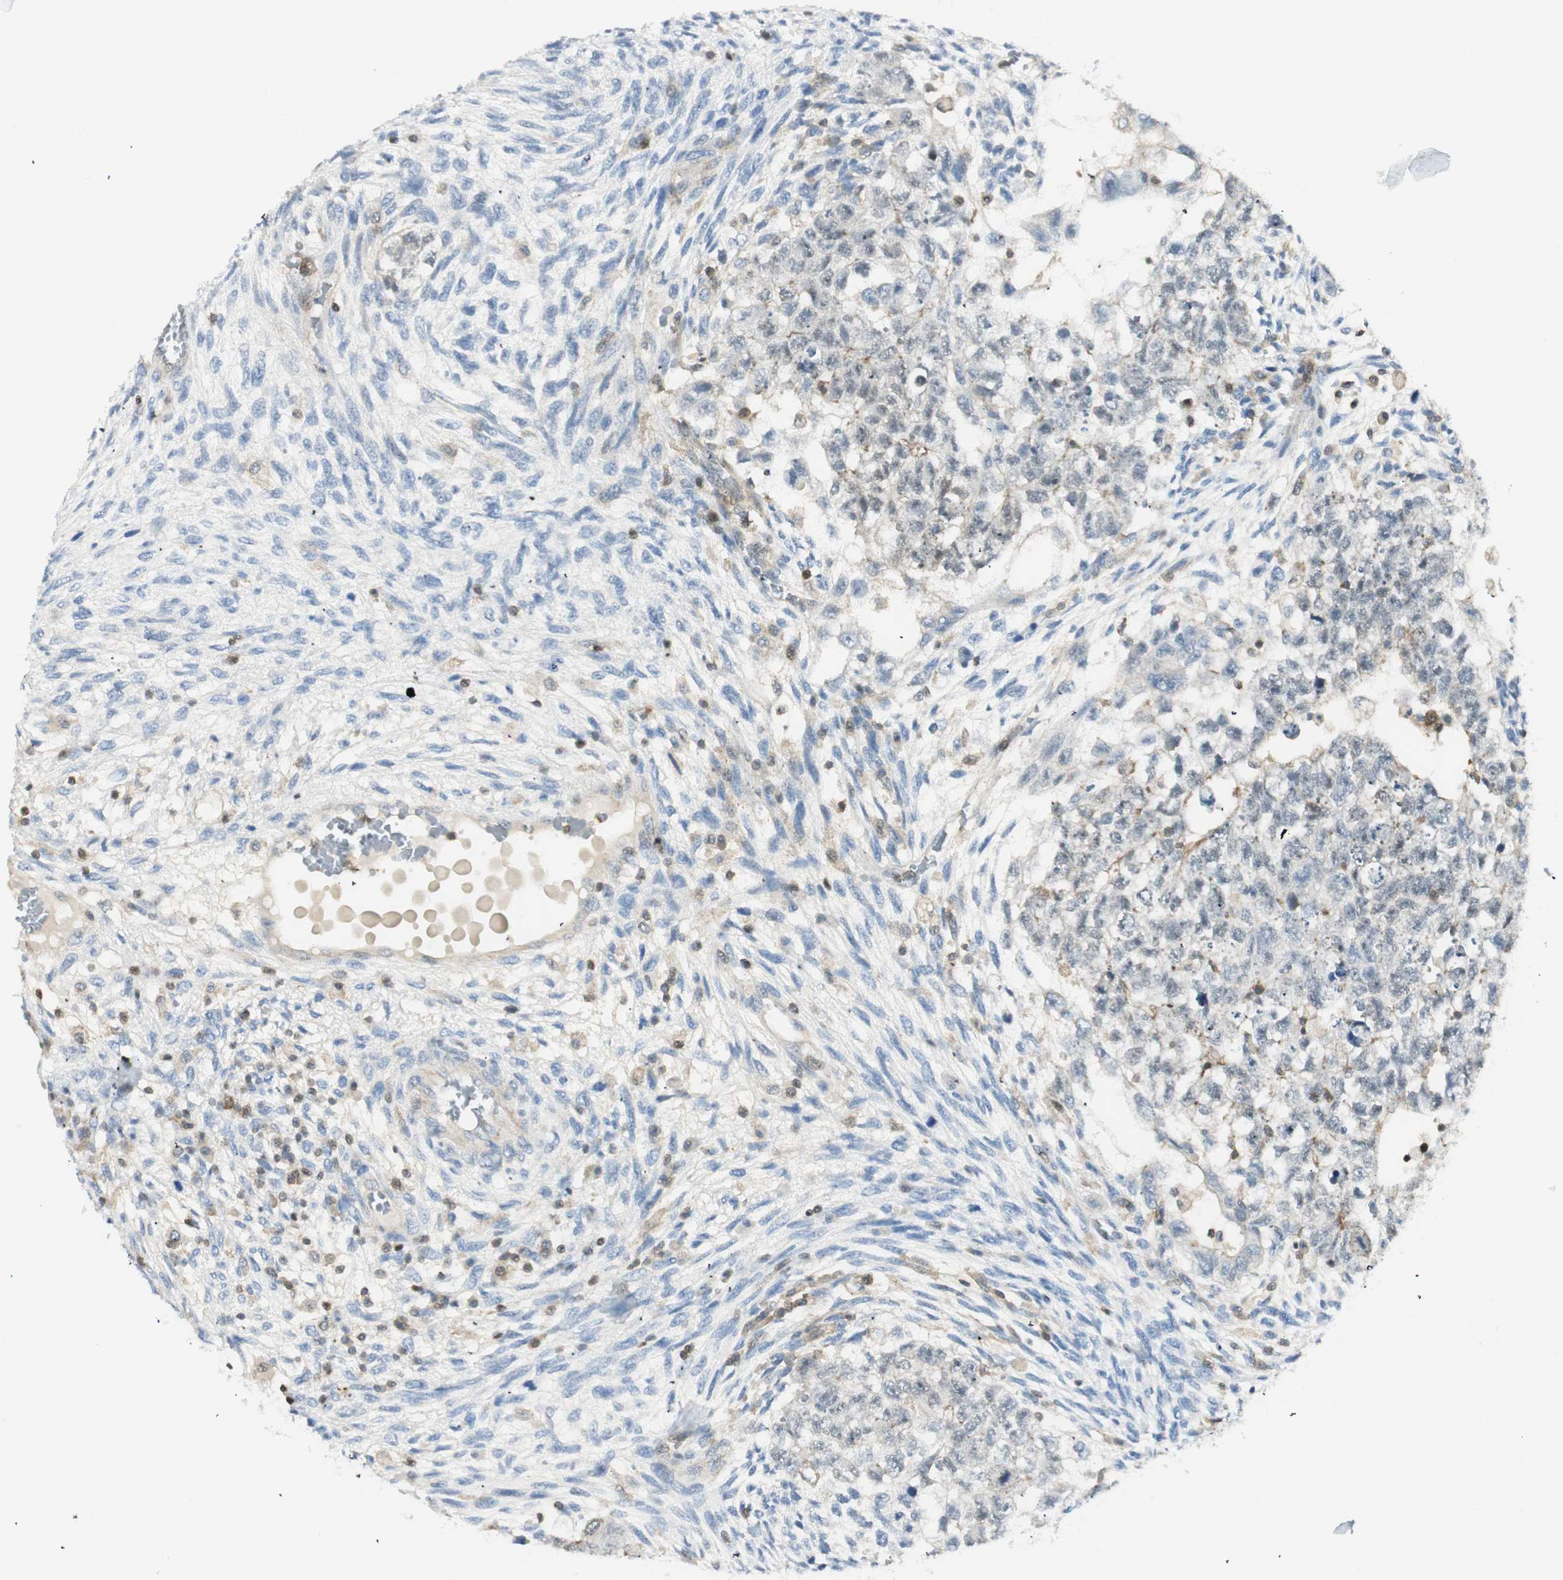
{"staining": {"intensity": "negative", "quantity": "none", "location": "none"}, "tissue": "testis cancer", "cell_type": "Tumor cells", "image_type": "cancer", "snomed": [{"axis": "morphology", "description": "Normal tissue, NOS"}, {"axis": "morphology", "description": "Carcinoma, Embryonal, NOS"}, {"axis": "topography", "description": "Testis"}], "caption": "This is a histopathology image of IHC staining of testis cancer, which shows no staining in tumor cells.", "gene": "PPP1CA", "patient": {"sex": "male", "age": 36}}